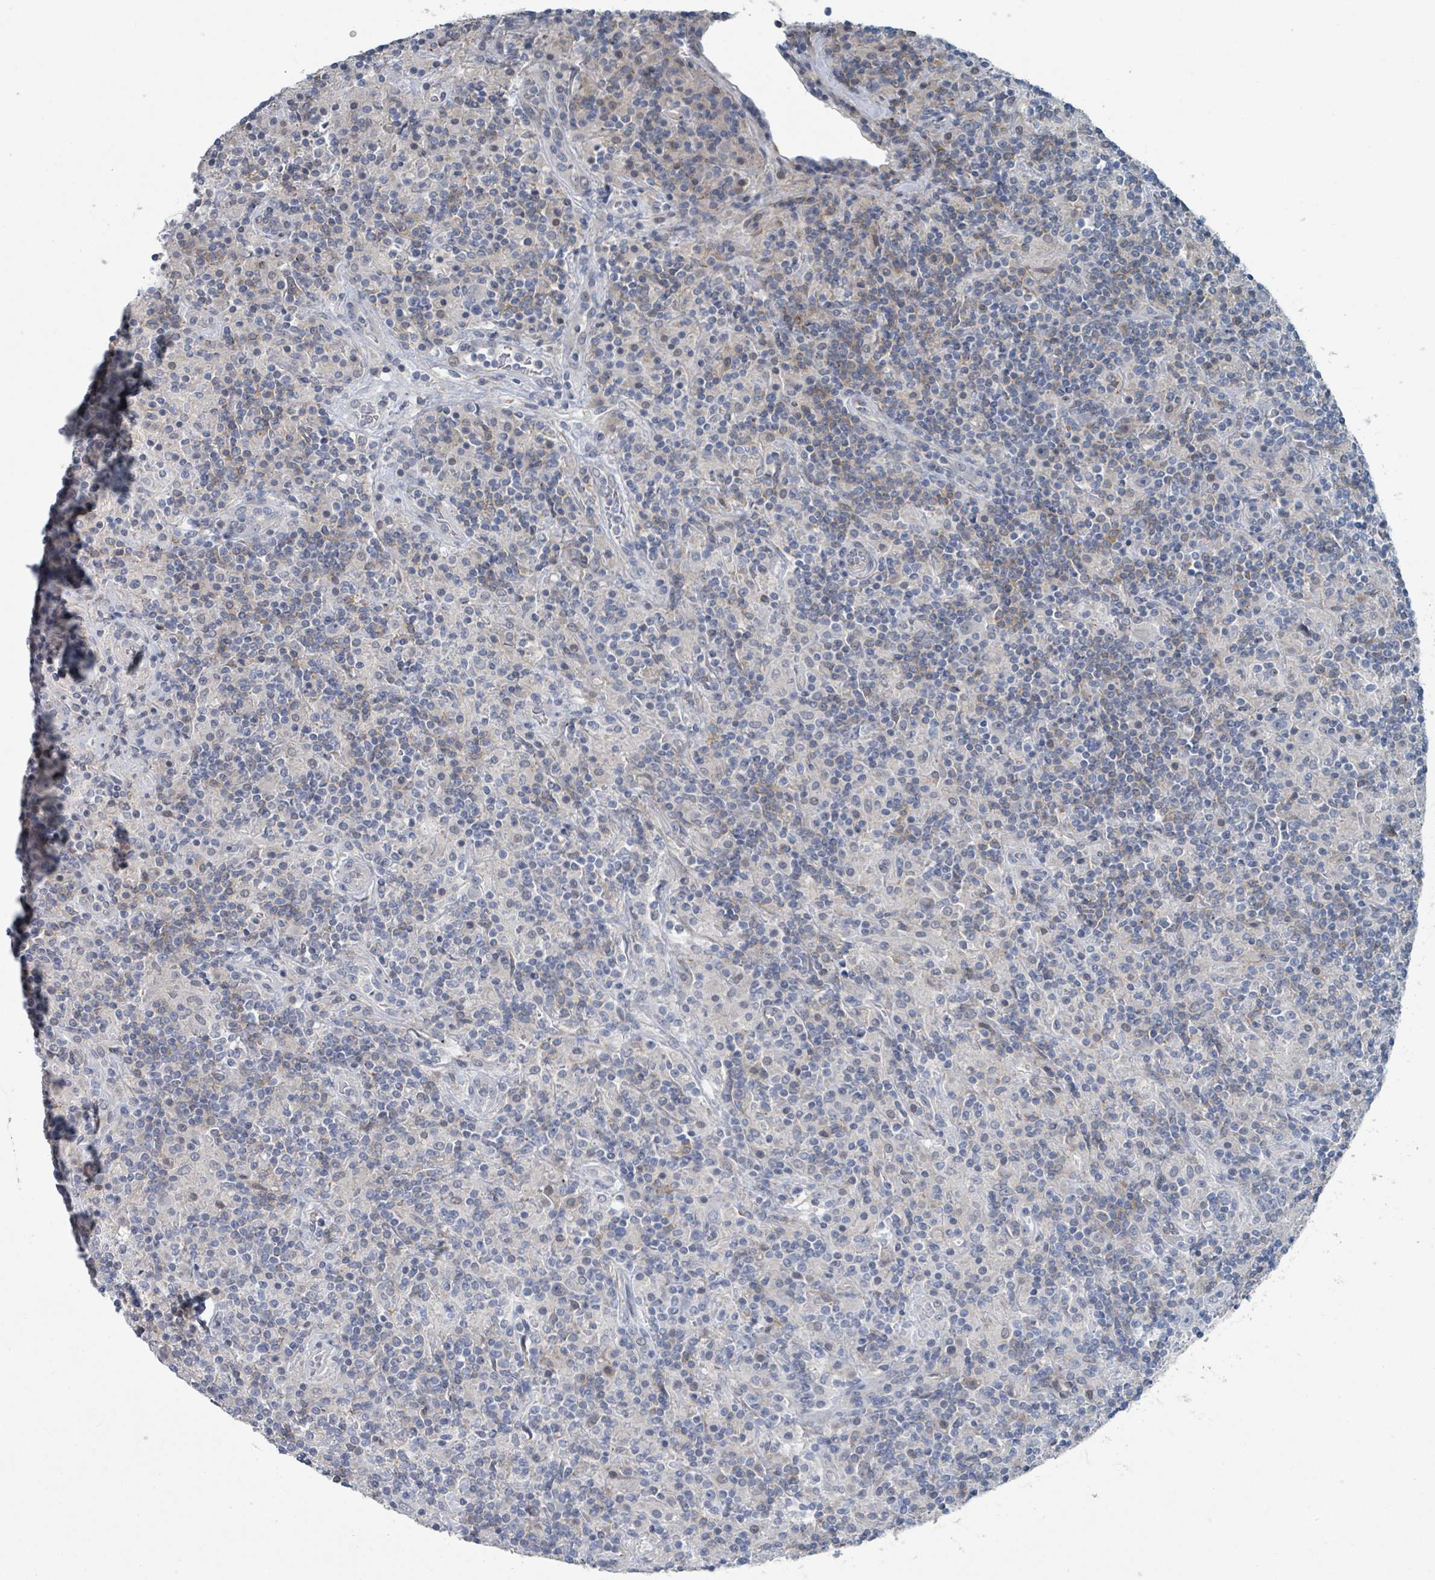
{"staining": {"intensity": "negative", "quantity": "none", "location": "none"}, "tissue": "lymphoma", "cell_type": "Tumor cells", "image_type": "cancer", "snomed": [{"axis": "morphology", "description": "Hodgkin's disease, NOS"}, {"axis": "topography", "description": "Lymph node"}], "caption": "The photomicrograph exhibits no staining of tumor cells in Hodgkin's disease.", "gene": "ANKRD55", "patient": {"sex": "male", "age": 70}}